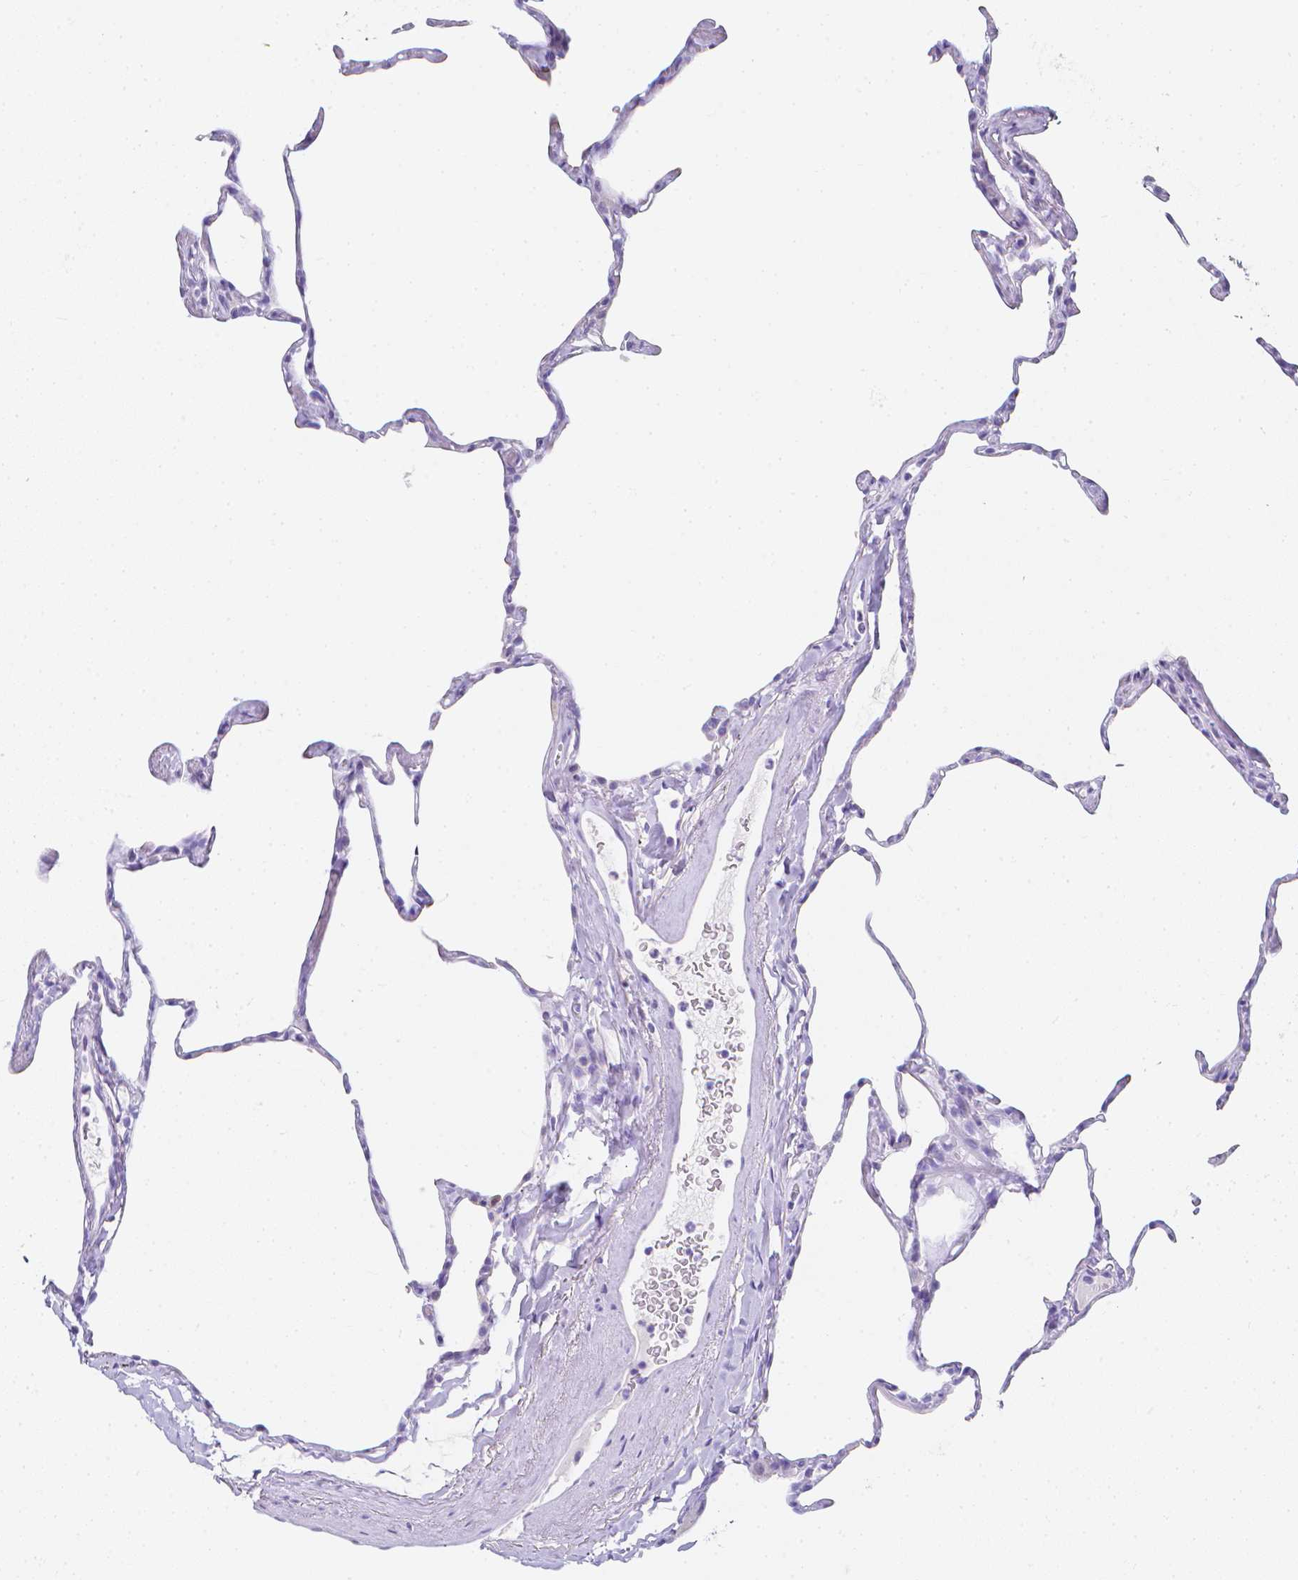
{"staining": {"intensity": "negative", "quantity": "none", "location": "none"}, "tissue": "lung", "cell_type": "Alveolar cells", "image_type": "normal", "snomed": [{"axis": "morphology", "description": "Normal tissue, NOS"}, {"axis": "topography", "description": "Lung"}], "caption": "Immunohistochemistry (IHC) of unremarkable human lung exhibits no staining in alveolar cells.", "gene": "LGALS4", "patient": {"sex": "male", "age": 65}}